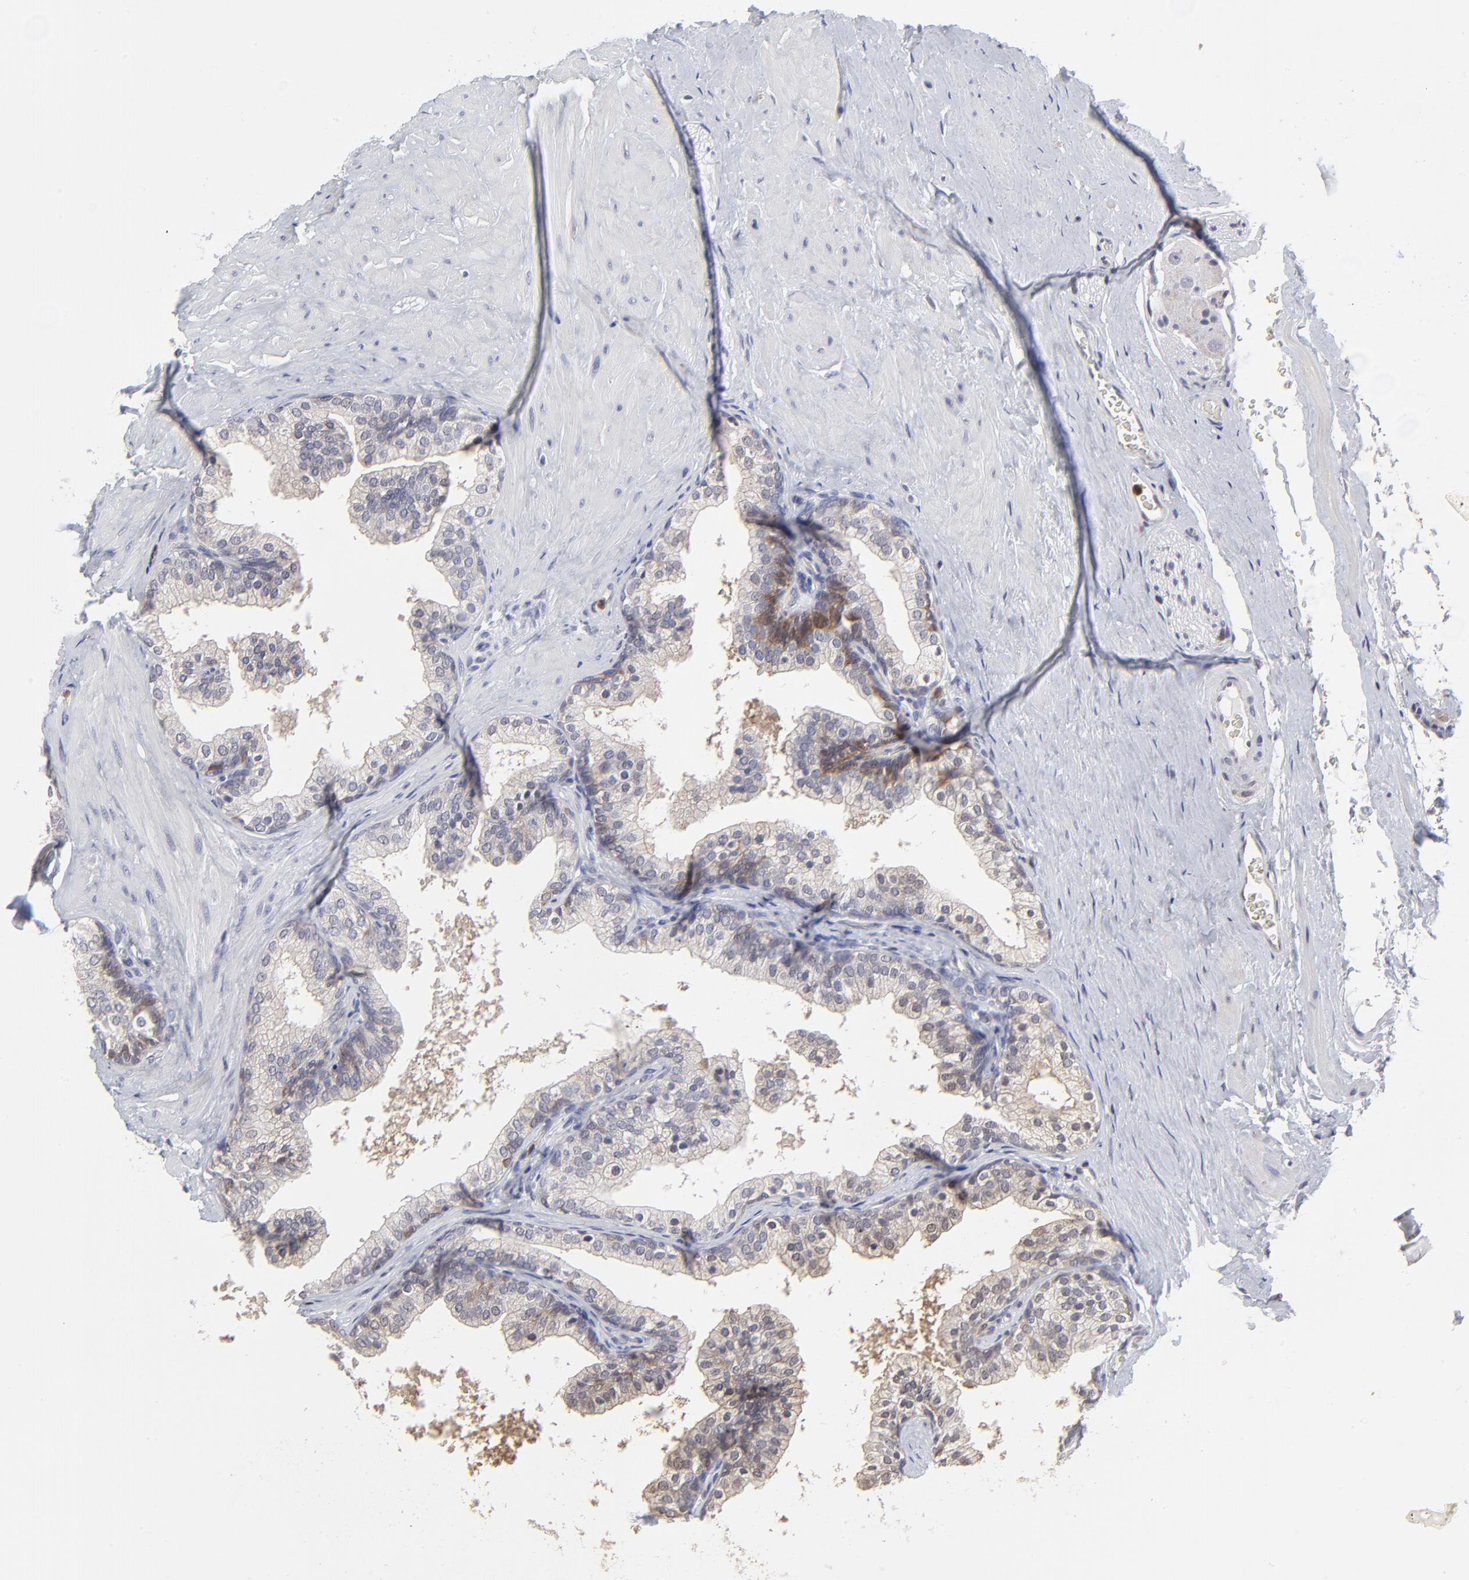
{"staining": {"intensity": "negative", "quantity": "none", "location": "none"}, "tissue": "prostate", "cell_type": "Glandular cells", "image_type": "normal", "snomed": [{"axis": "morphology", "description": "Normal tissue, NOS"}, {"axis": "topography", "description": "Prostate"}], "caption": "IHC micrograph of normal prostate: human prostate stained with DAB exhibits no significant protein staining in glandular cells. (DAB immunohistochemistry (IHC) visualized using brightfield microscopy, high magnification).", "gene": "CASP3", "patient": {"sex": "male", "age": 60}}